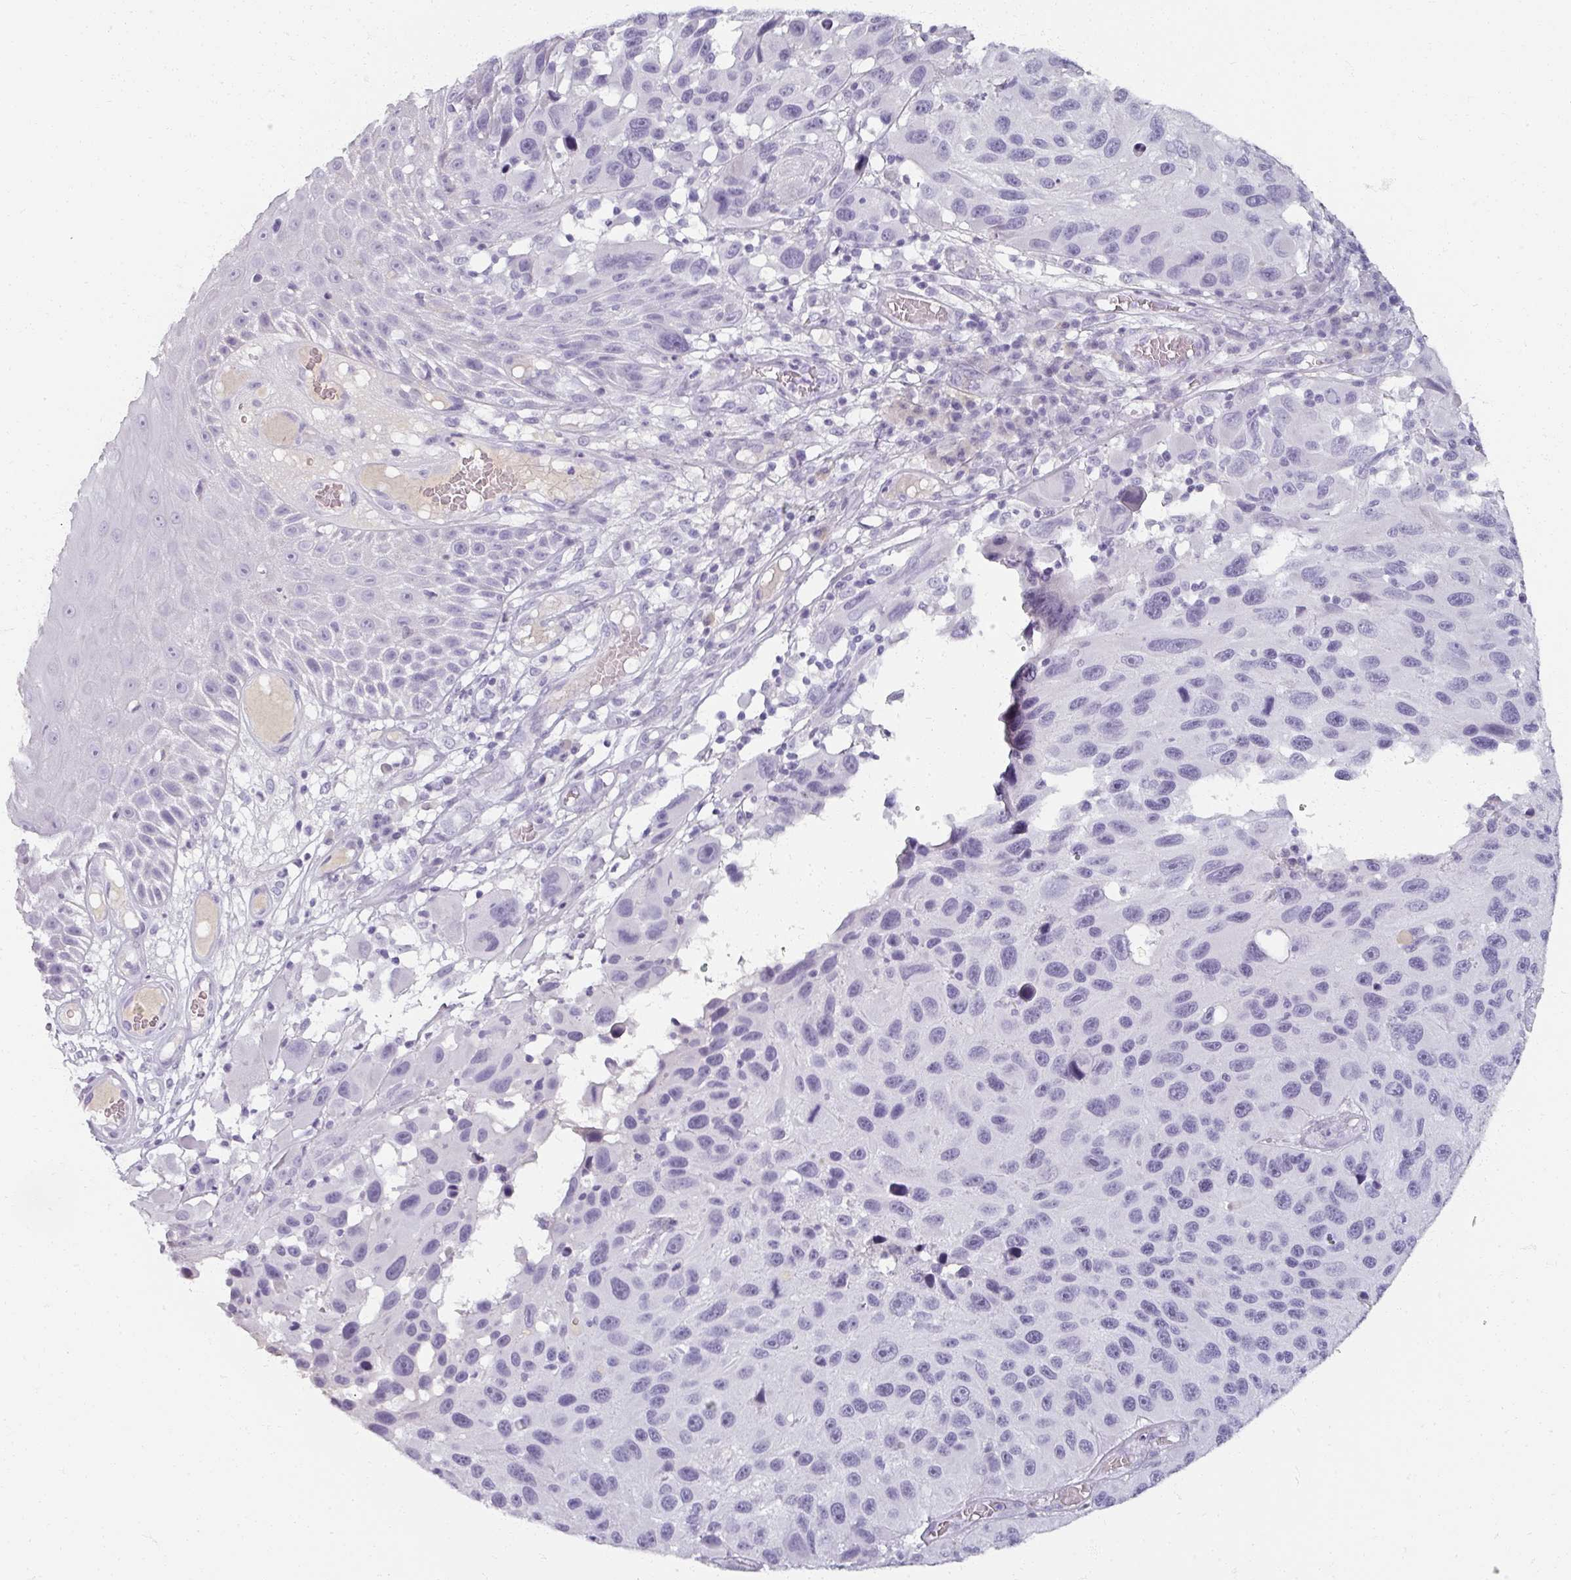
{"staining": {"intensity": "negative", "quantity": "none", "location": "none"}, "tissue": "melanoma", "cell_type": "Tumor cells", "image_type": "cancer", "snomed": [{"axis": "morphology", "description": "Malignant melanoma, NOS"}, {"axis": "topography", "description": "Skin"}], "caption": "Image shows no significant protein positivity in tumor cells of malignant melanoma.", "gene": "REG3G", "patient": {"sex": "male", "age": 53}}